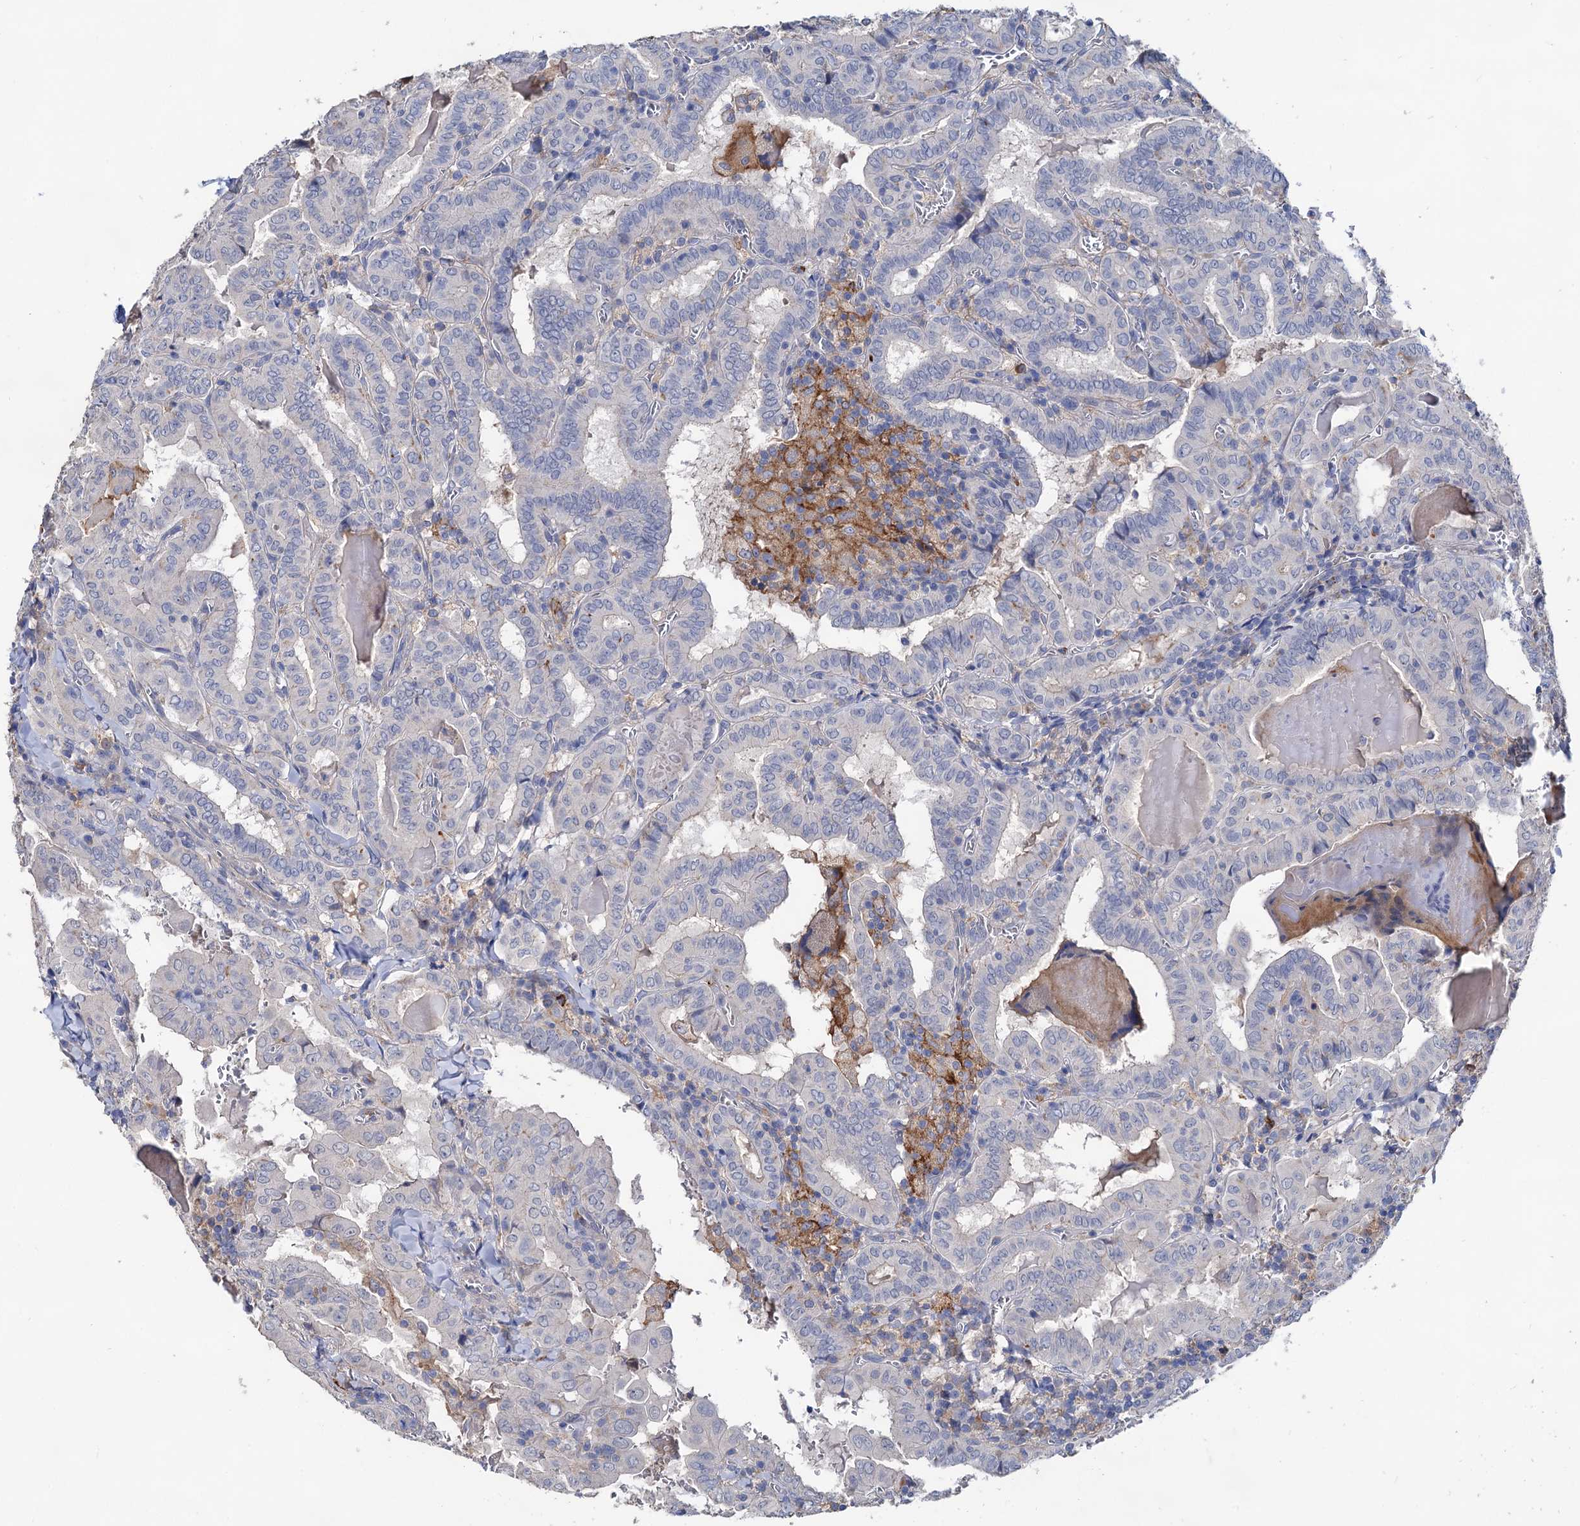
{"staining": {"intensity": "negative", "quantity": "none", "location": "none"}, "tissue": "thyroid cancer", "cell_type": "Tumor cells", "image_type": "cancer", "snomed": [{"axis": "morphology", "description": "Papillary adenocarcinoma, NOS"}, {"axis": "topography", "description": "Thyroid gland"}], "caption": "The histopathology image shows no significant positivity in tumor cells of papillary adenocarcinoma (thyroid).", "gene": "HVCN1", "patient": {"sex": "female", "age": 72}}